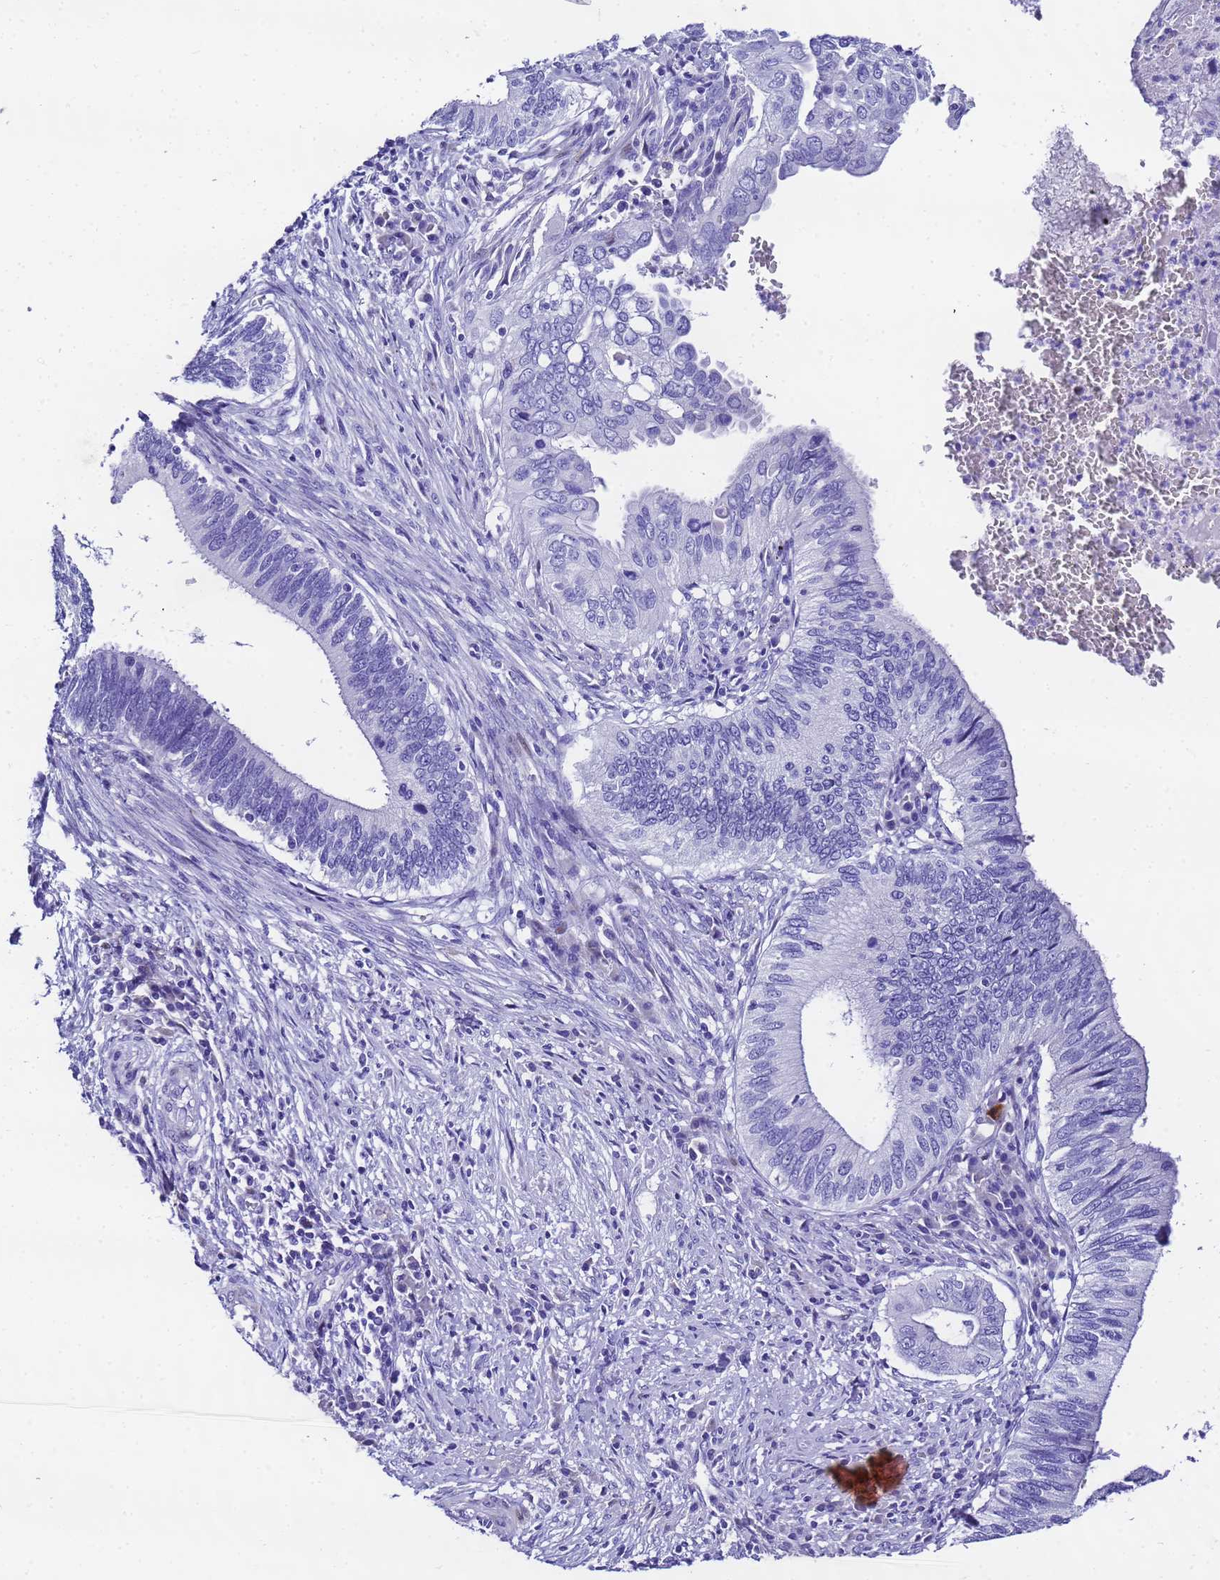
{"staining": {"intensity": "strong", "quantity": "<25%", "location": "cytoplasmic/membranous"}, "tissue": "cervical cancer", "cell_type": "Tumor cells", "image_type": "cancer", "snomed": [{"axis": "morphology", "description": "Adenocarcinoma, NOS"}, {"axis": "topography", "description": "Cervix"}], "caption": "Strong cytoplasmic/membranous protein positivity is appreciated in approximately <25% of tumor cells in adenocarcinoma (cervical).", "gene": "UGT2B10", "patient": {"sex": "female", "age": 42}}